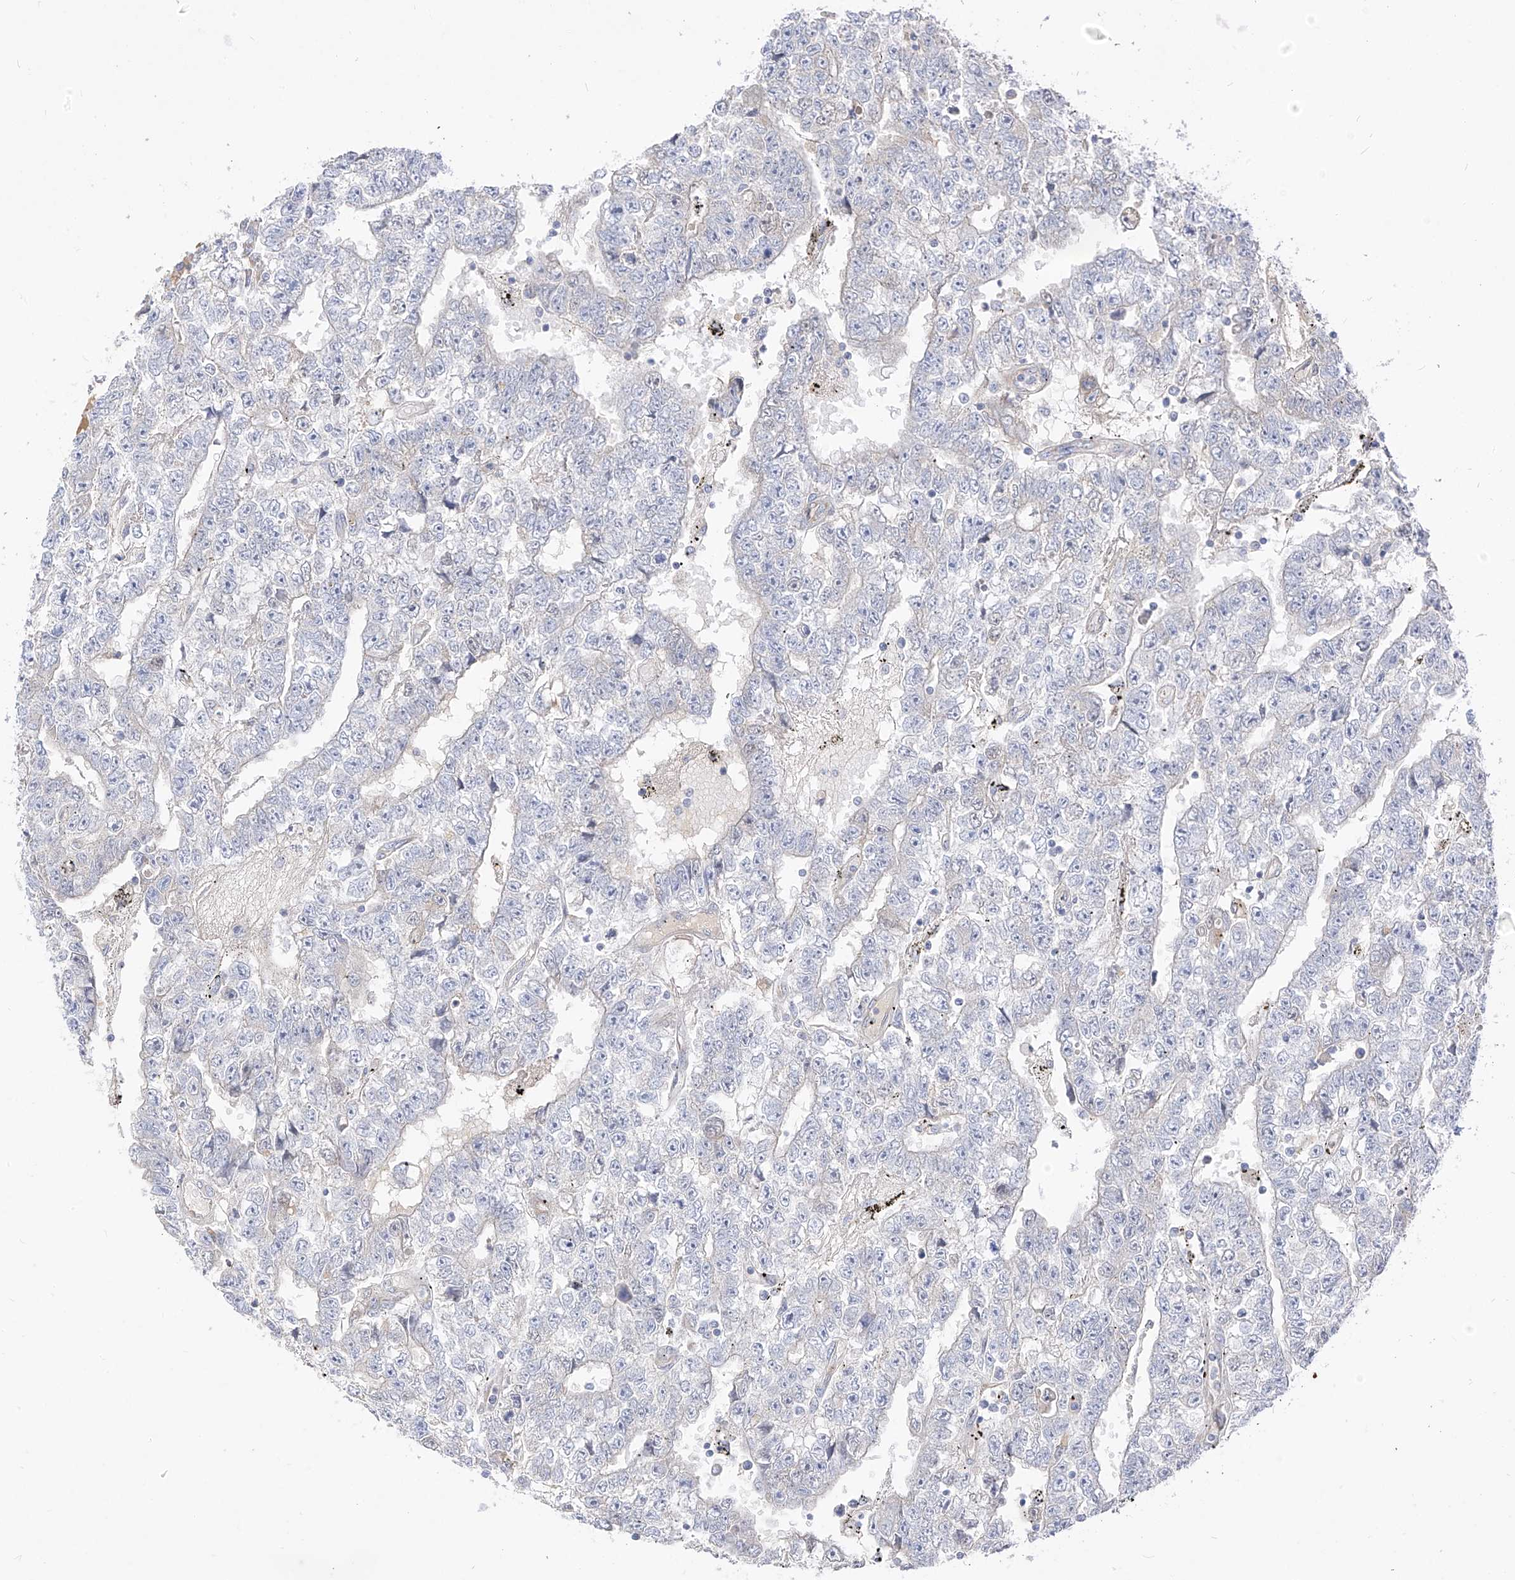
{"staining": {"intensity": "negative", "quantity": "none", "location": "none"}, "tissue": "testis cancer", "cell_type": "Tumor cells", "image_type": "cancer", "snomed": [{"axis": "morphology", "description": "Carcinoma, Embryonal, NOS"}, {"axis": "topography", "description": "Testis"}], "caption": "Histopathology image shows no protein staining in tumor cells of testis cancer tissue. The staining was performed using DAB to visualize the protein expression in brown, while the nuclei were stained in blue with hematoxylin (Magnification: 20x).", "gene": "RASA2", "patient": {"sex": "male", "age": 25}}